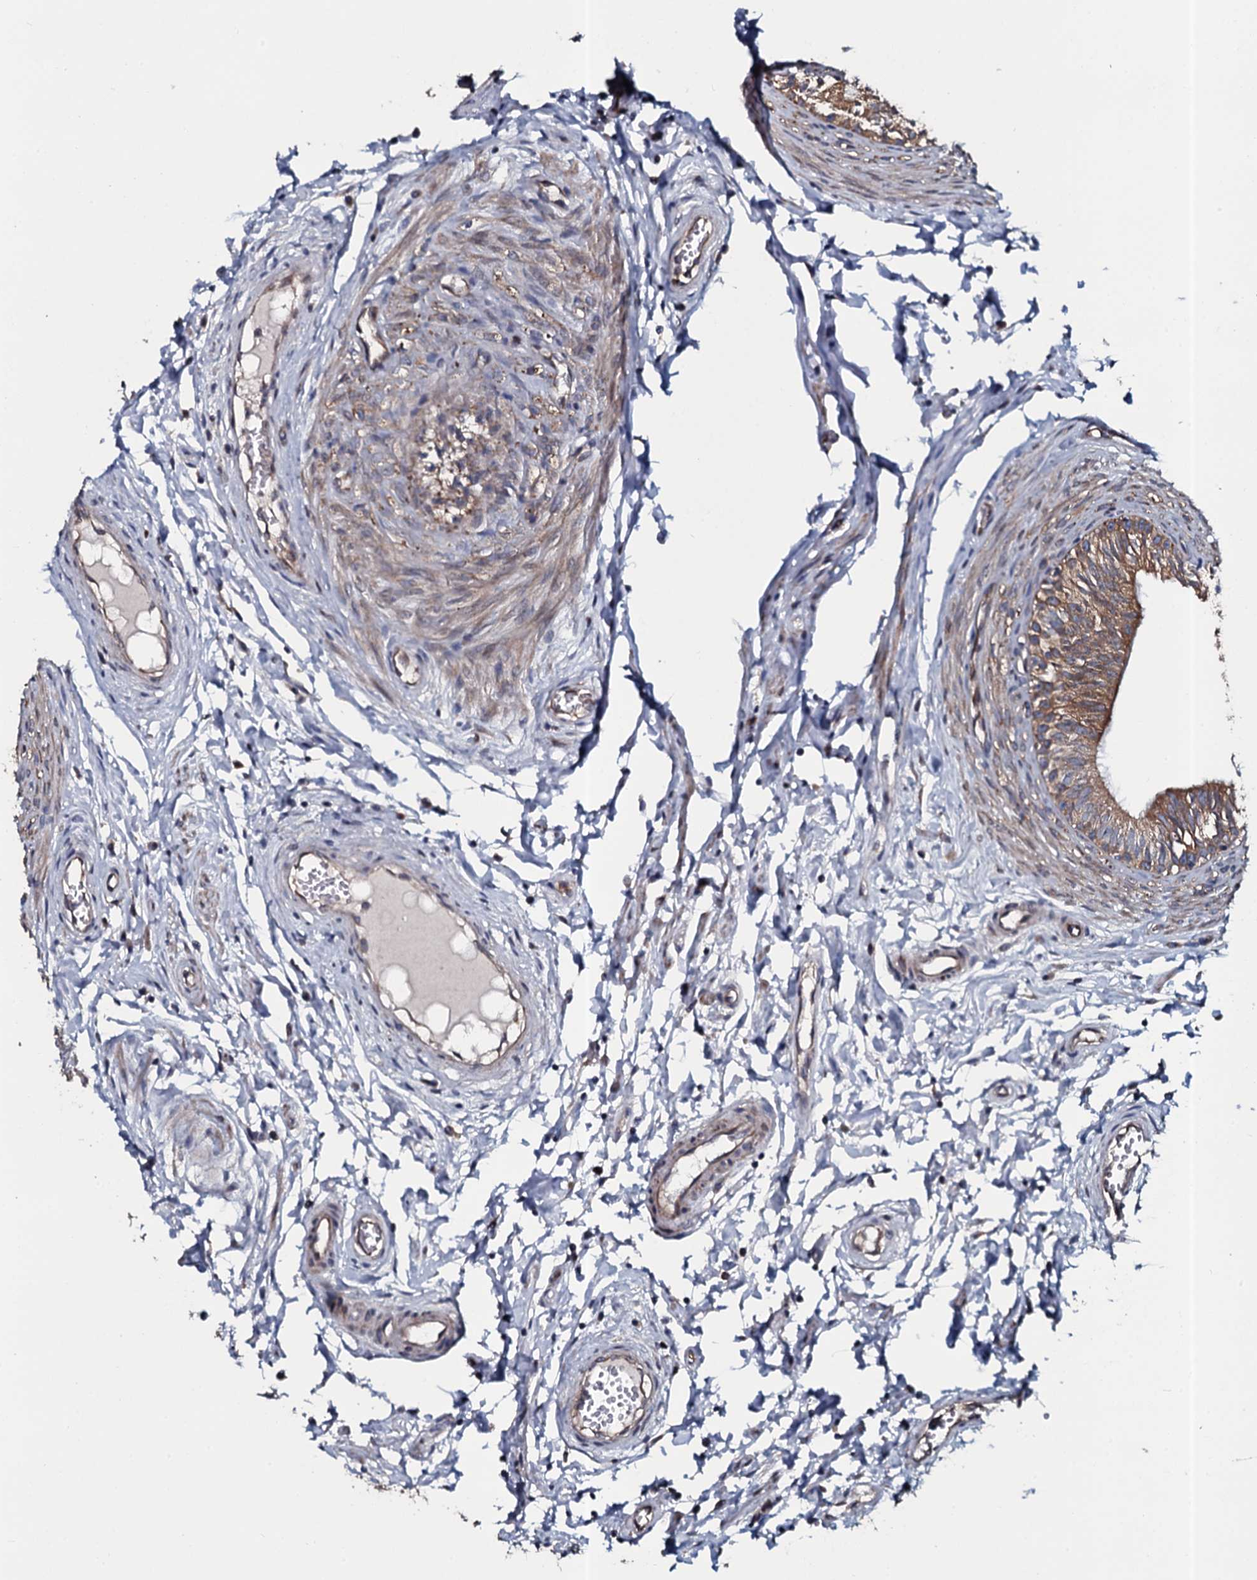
{"staining": {"intensity": "moderate", "quantity": ">75%", "location": "cytoplasmic/membranous"}, "tissue": "epididymis", "cell_type": "Glandular cells", "image_type": "normal", "snomed": [{"axis": "morphology", "description": "Normal tissue, NOS"}, {"axis": "topography", "description": "Epididymis, spermatic cord, NOS"}], "caption": "A brown stain shows moderate cytoplasmic/membranous positivity of a protein in glandular cells of unremarkable human epididymis. (DAB IHC, brown staining for protein, blue staining for nuclei).", "gene": "TMEM151A", "patient": {"sex": "male", "age": 22}}